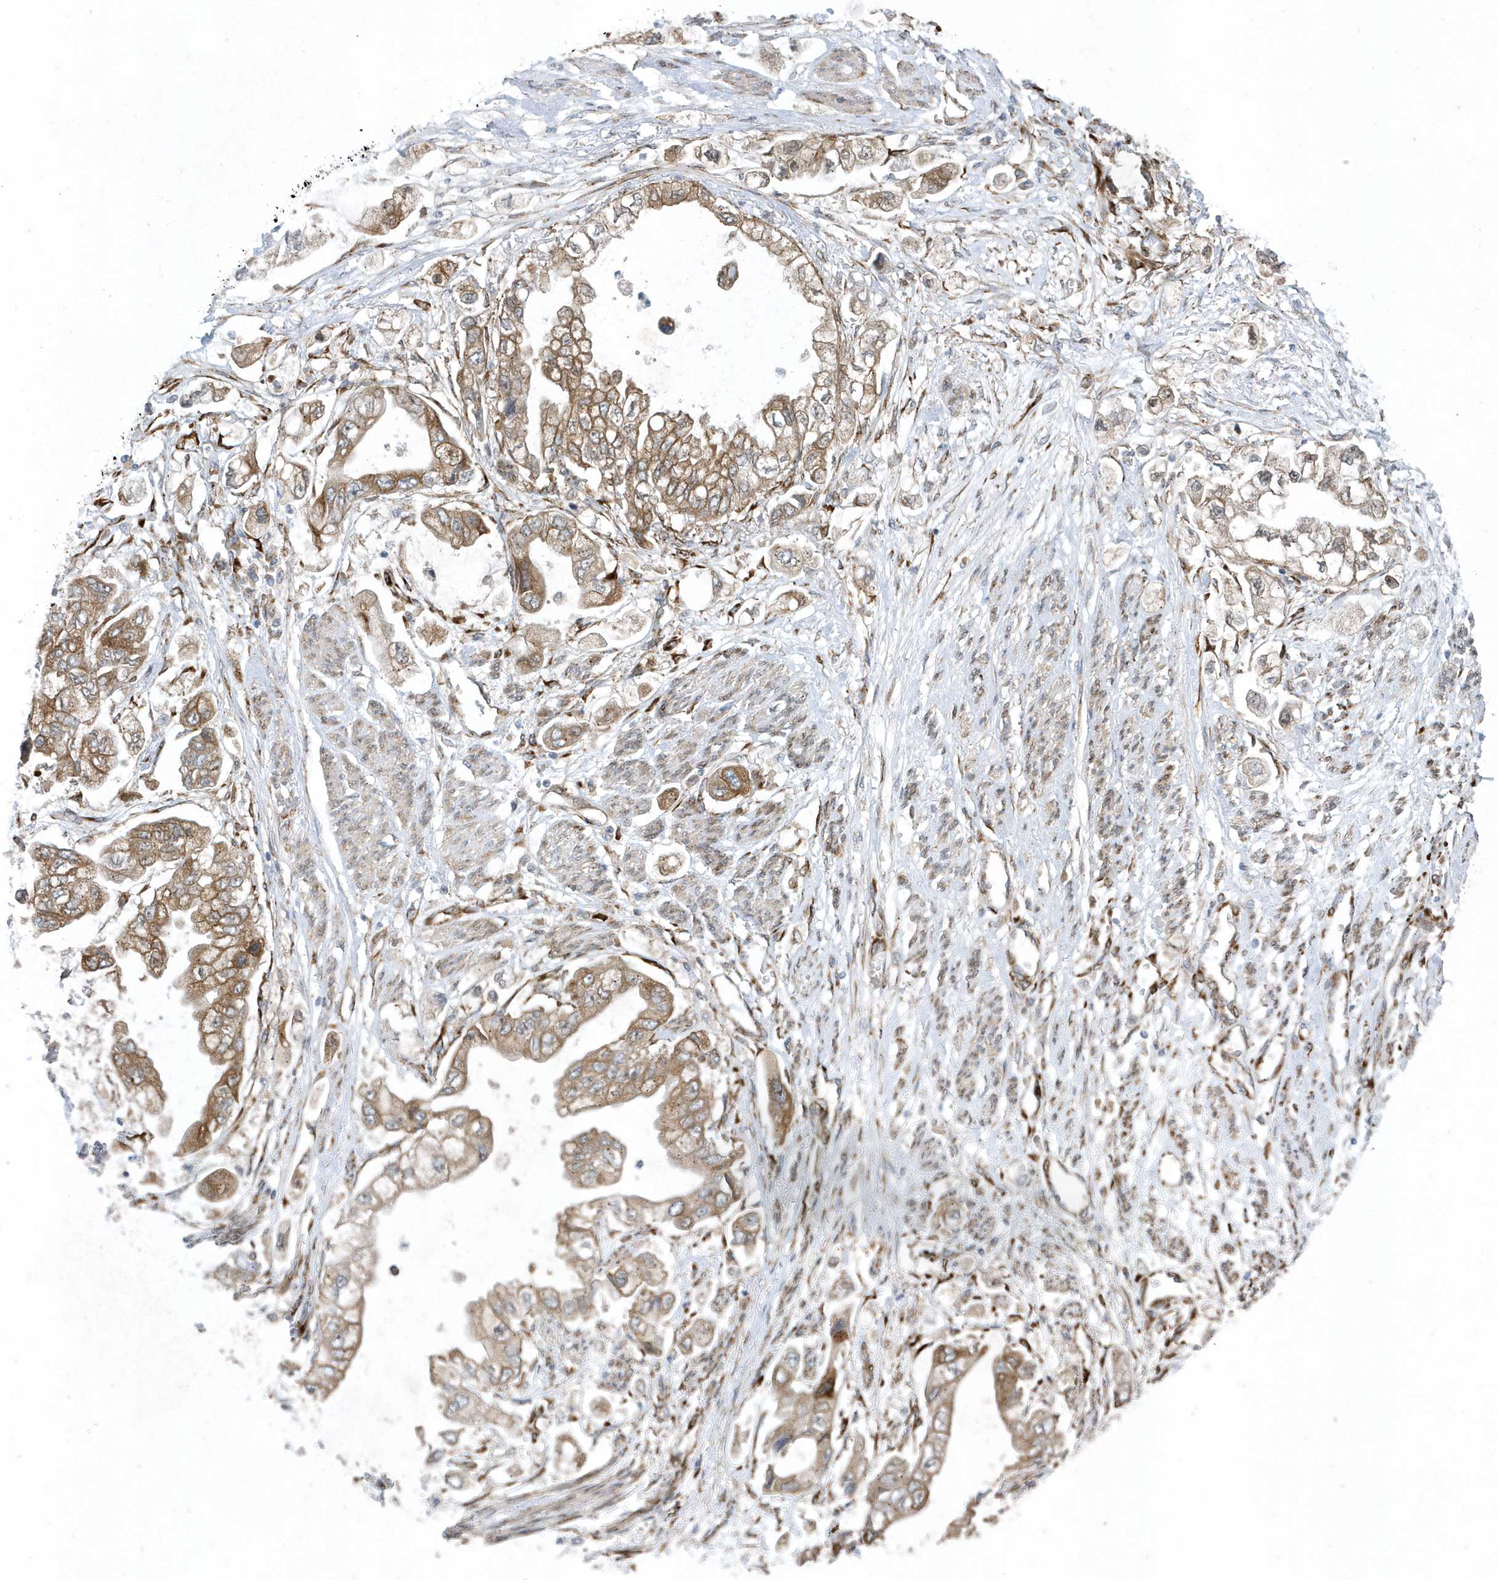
{"staining": {"intensity": "moderate", "quantity": ">75%", "location": "cytoplasmic/membranous"}, "tissue": "stomach cancer", "cell_type": "Tumor cells", "image_type": "cancer", "snomed": [{"axis": "morphology", "description": "Adenocarcinoma, NOS"}, {"axis": "topography", "description": "Stomach"}], "caption": "An IHC image of neoplastic tissue is shown. Protein staining in brown labels moderate cytoplasmic/membranous positivity in stomach adenocarcinoma within tumor cells. (DAB = brown stain, brightfield microscopy at high magnification).", "gene": "FAM98A", "patient": {"sex": "male", "age": 62}}